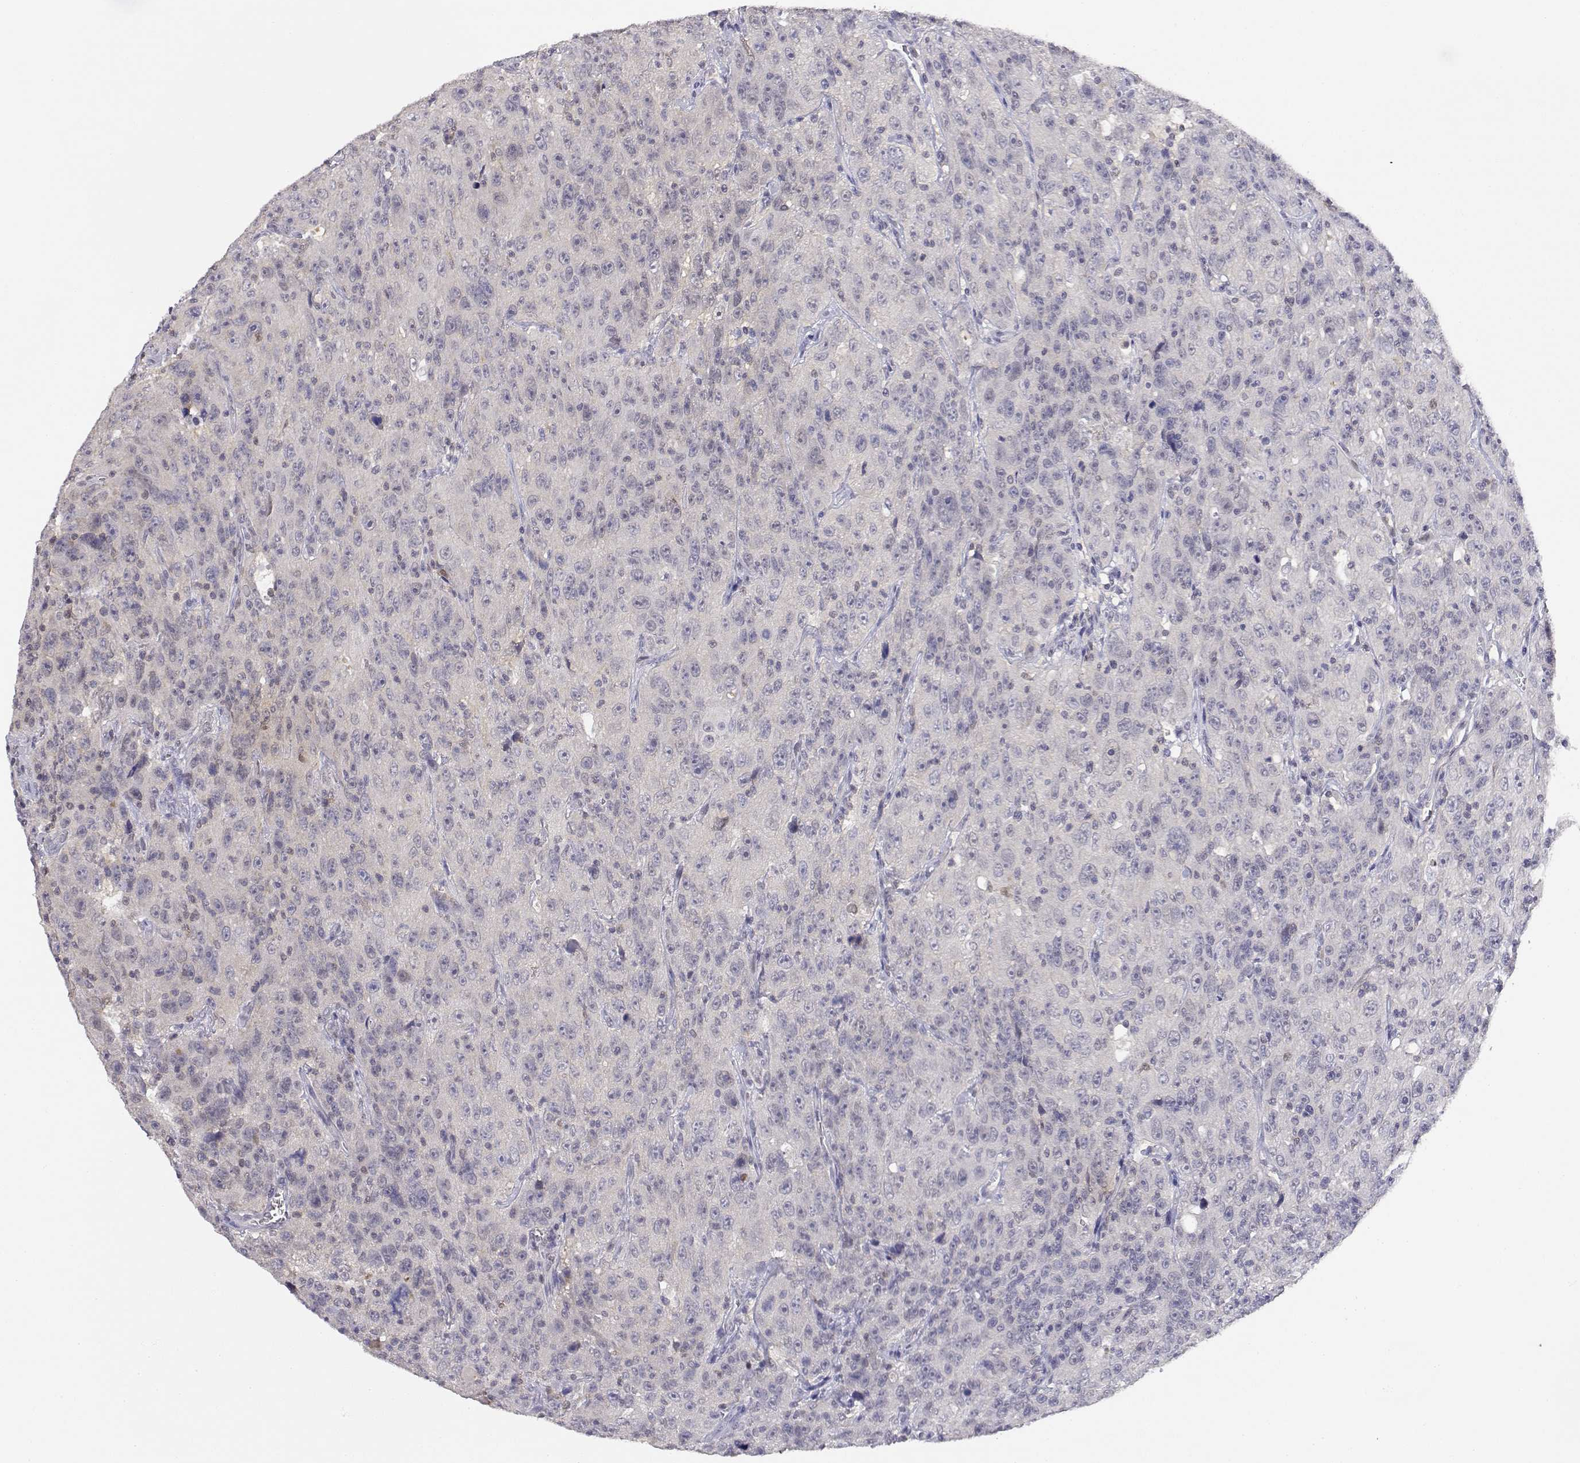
{"staining": {"intensity": "negative", "quantity": "none", "location": "none"}, "tissue": "urothelial cancer", "cell_type": "Tumor cells", "image_type": "cancer", "snomed": [{"axis": "morphology", "description": "Urothelial carcinoma, NOS"}, {"axis": "morphology", "description": "Urothelial carcinoma, High grade"}, {"axis": "topography", "description": "Urinary bladder"}], "caption": "Human urothelial cancer stained for a protein using IHC shows no positivity in tumor cells.", "gene": "ADA", "patient": {"sex": "female", "age": 73}}